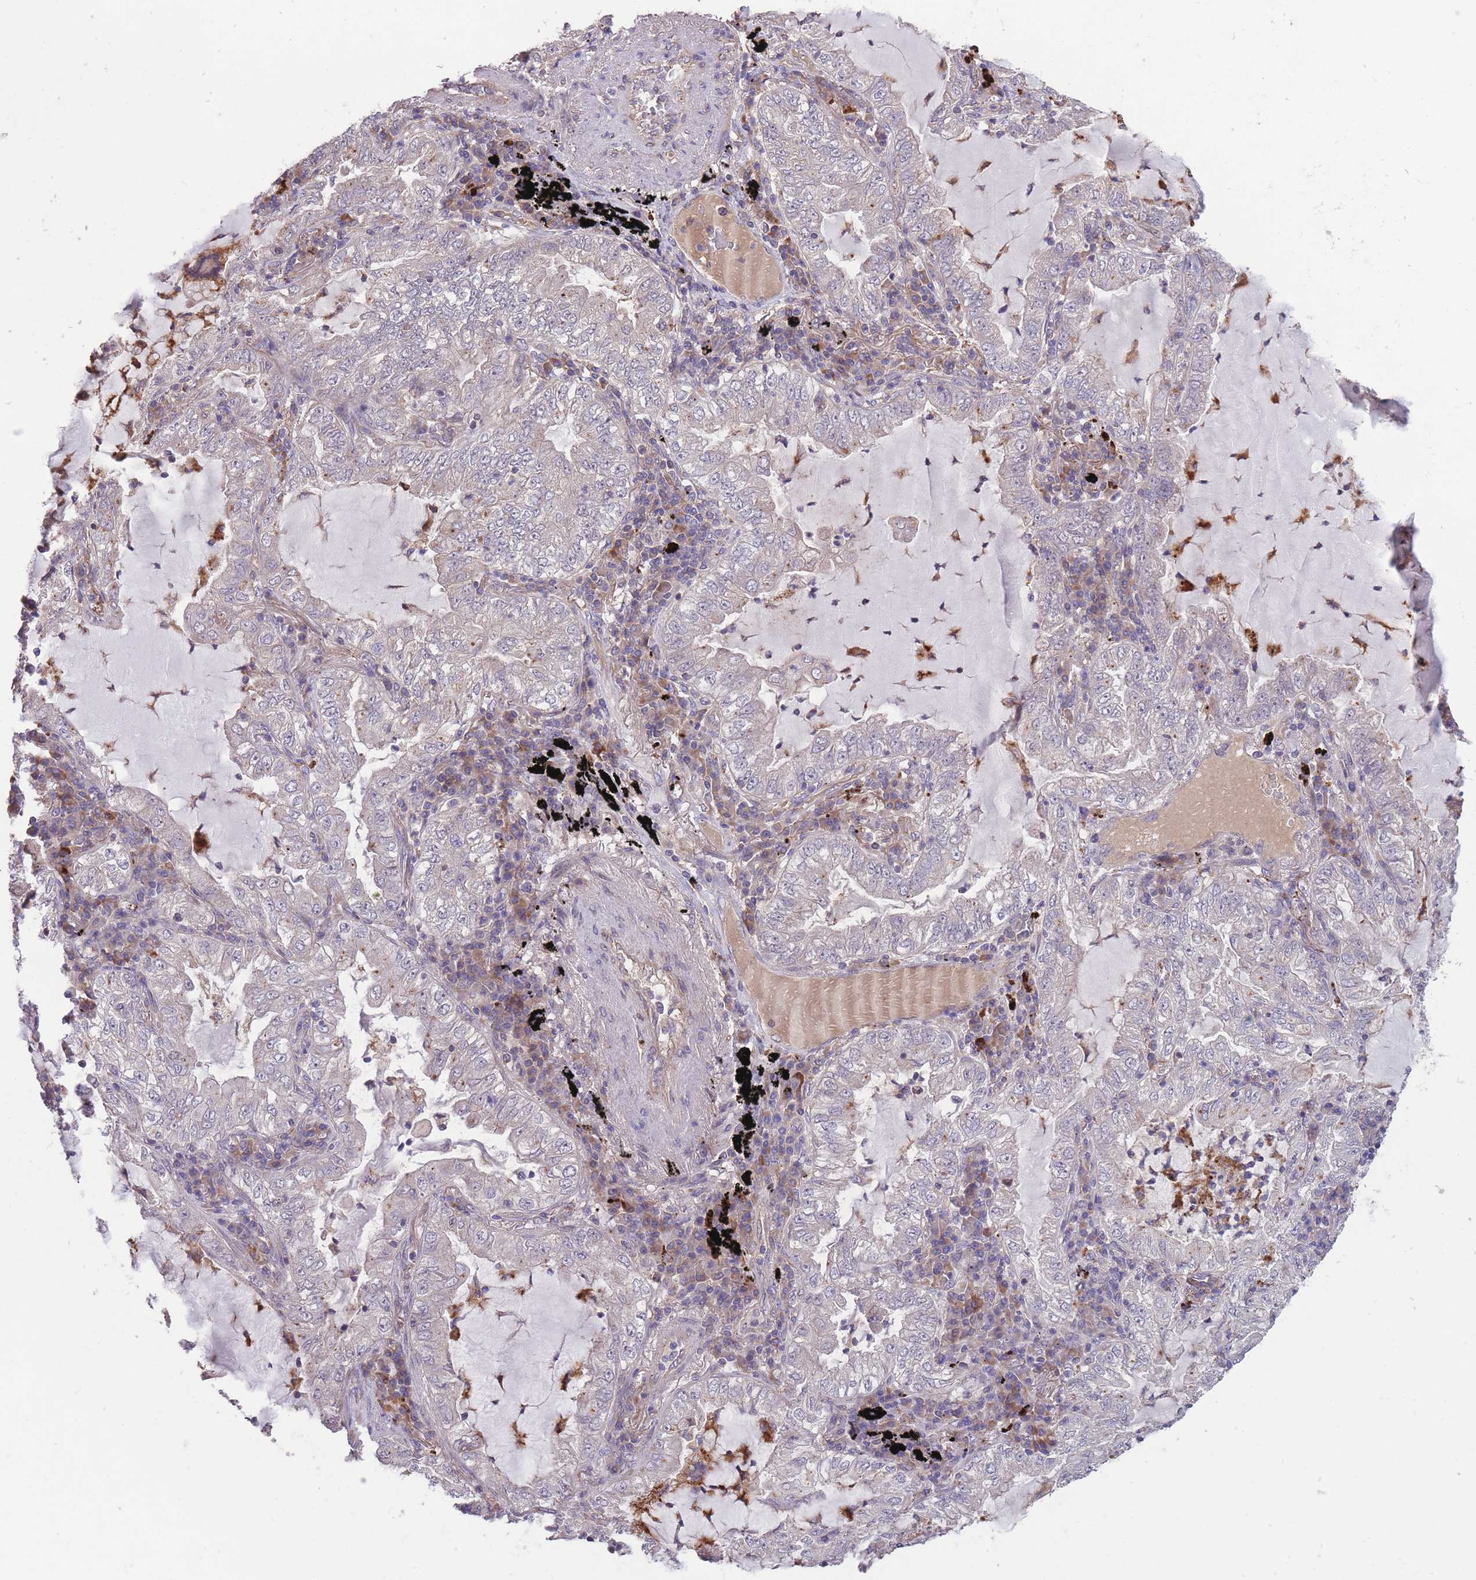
{"staining": {"intensity": "negative", "quantity": "none", "location": "none"}, "tissue": "lung cancer", "cell_type": "Tumor cells", "image_type": "cancer", "snomed": [{"axis": "morphology", "description": "Adenocarcinoma, NOS"}, {"axis": "topography", "description": "Lung"}], "caption": "The image displays no staining of tumor cells in lung cancer (adenocarcinoma).", "gene": "ITPKC", "patient": {"sex": "female", "age": 73}}